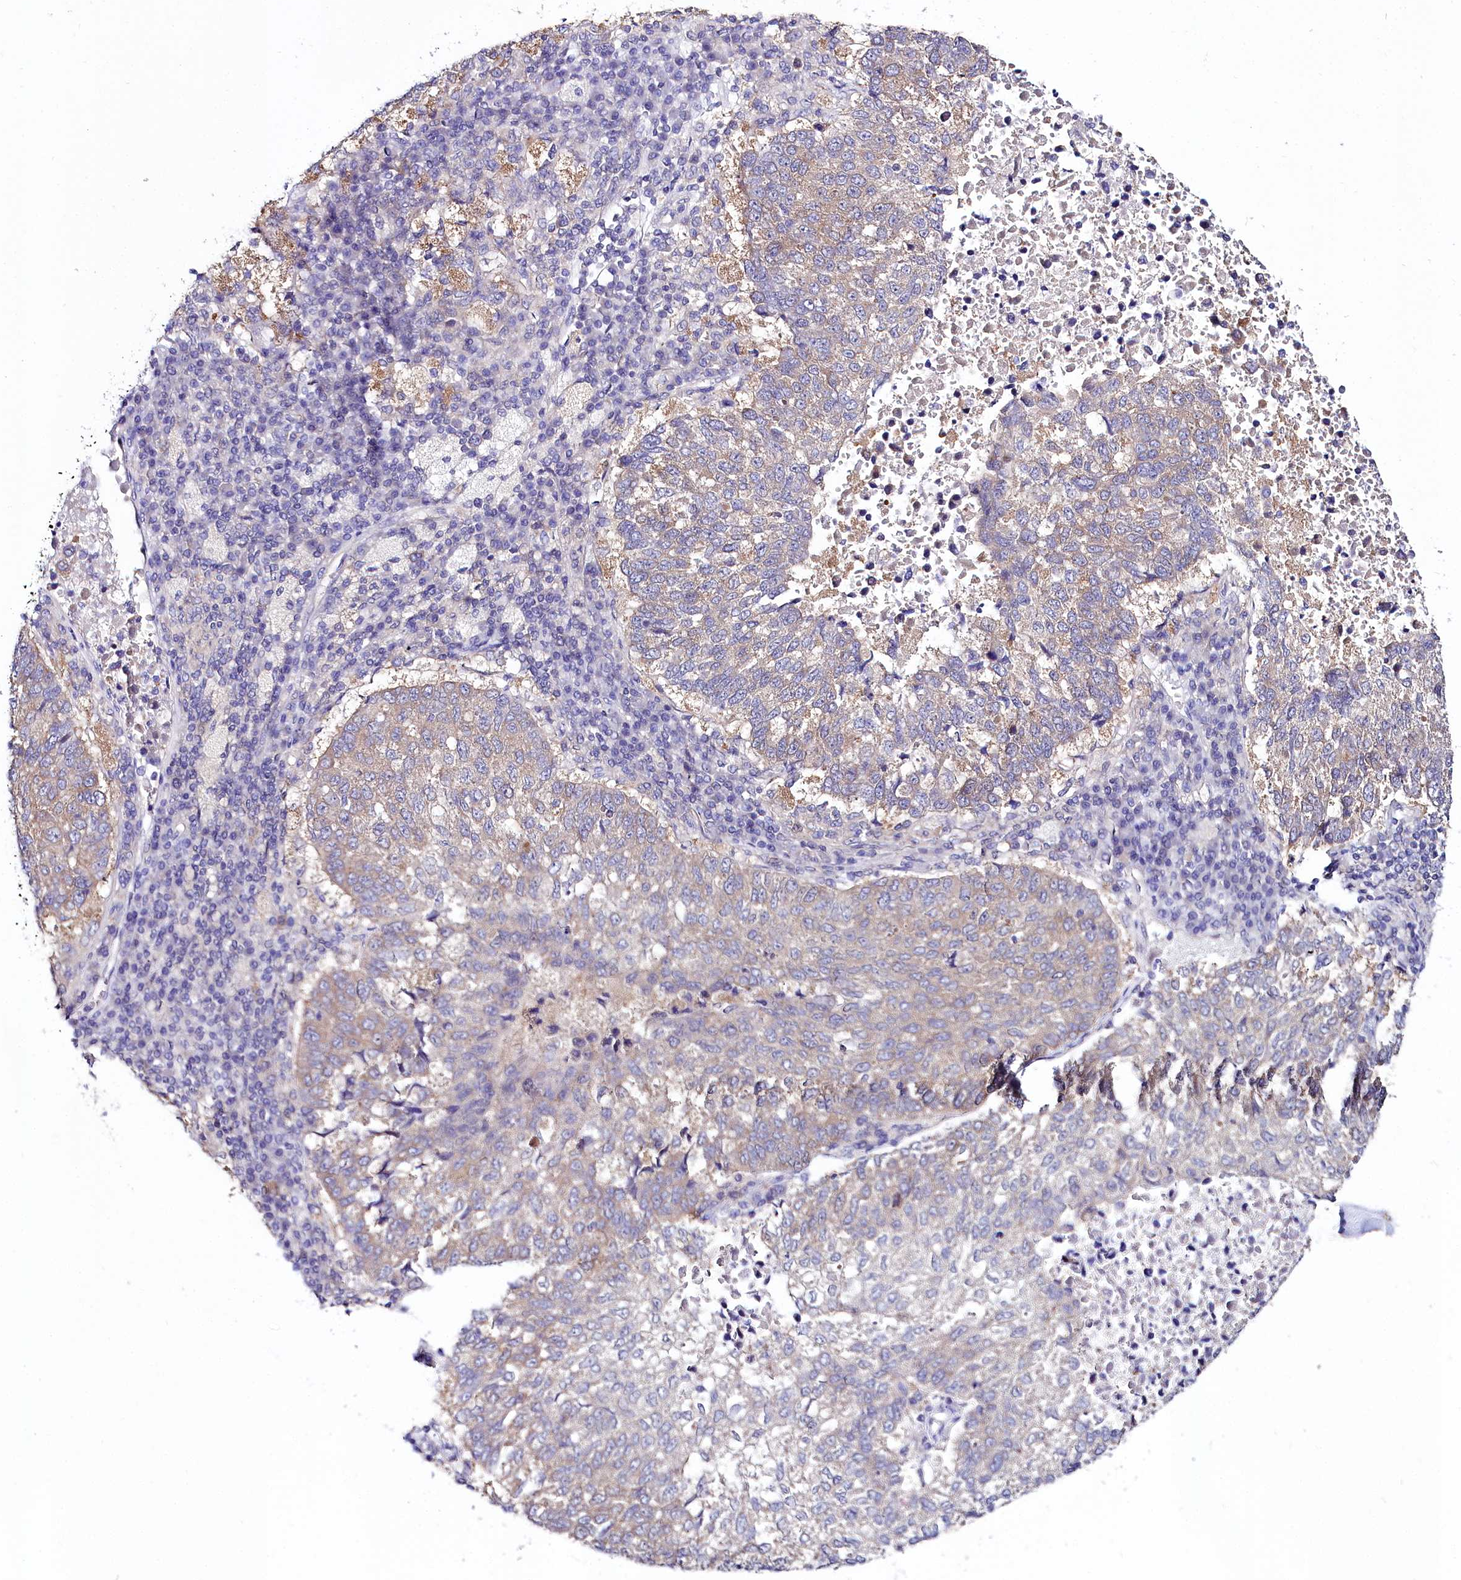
{"staining": {"intensity": "weak", "quantity": "<25%", "location": "cytoplasmic/membranous"}, "tissue": "lung cancer", "cell_type": "Tumor cells", "image_type": "cancer", "snomed": [{"axis": "morphology", "description": "Squamous cell carcinoma, NOS"}, {"axis": "topography", "description": "Lung"}], "caption": "High power microscopy micrograph of an immunohistochemistry (IHC) micrograph of squamous cell carcinoma (lung), revealing no significant expression in tumor cells. Nuclei are stained in blue.", "gene": "ABHD5", "patient": {"sex": "male", "age": 73}}